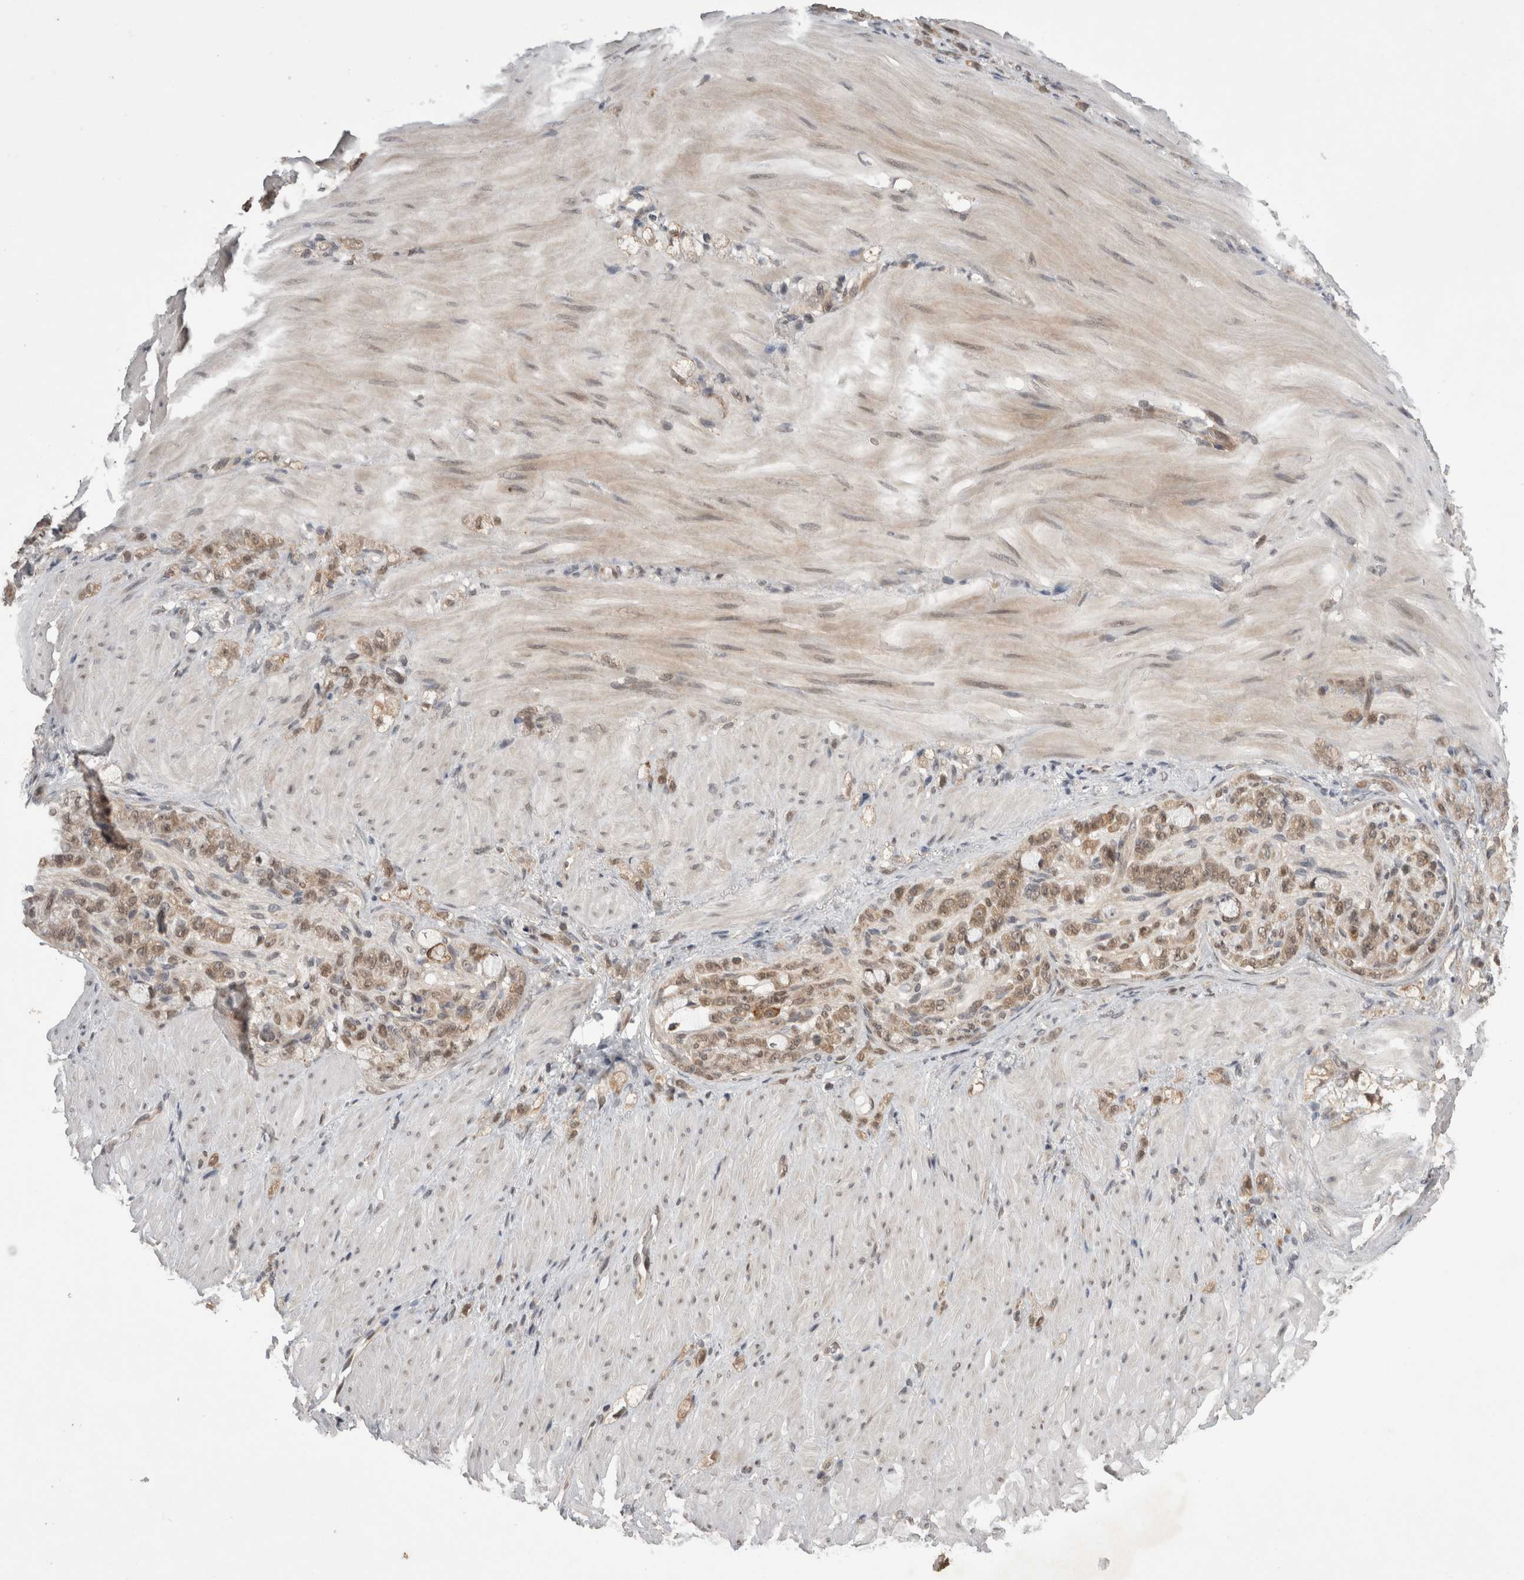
{"staining": {"intensity": "weak", "quantity": ">75%", "location": "cytoplasmic/membranous,nuclear"}, "tissue": "stomach cancer", "cell_type": "Tumor cells", "image_type": "cancer", "snomed": [{"axis": "morphology", "description": "Normal tissue, NOS"}, {"axis": "morphology", "description": "Adenocarcinoma, NOS"}, {"axis": "topography", "description": "Stomach"}], "caption": "The micrograph reveals a brown stain indicating the presence of a protein in the cytoplasmic/membranous and nuclear of tumor cells in stomach cancer.", "gene": "ZNF341", "patient": {"sex": "male", "age": 82}}